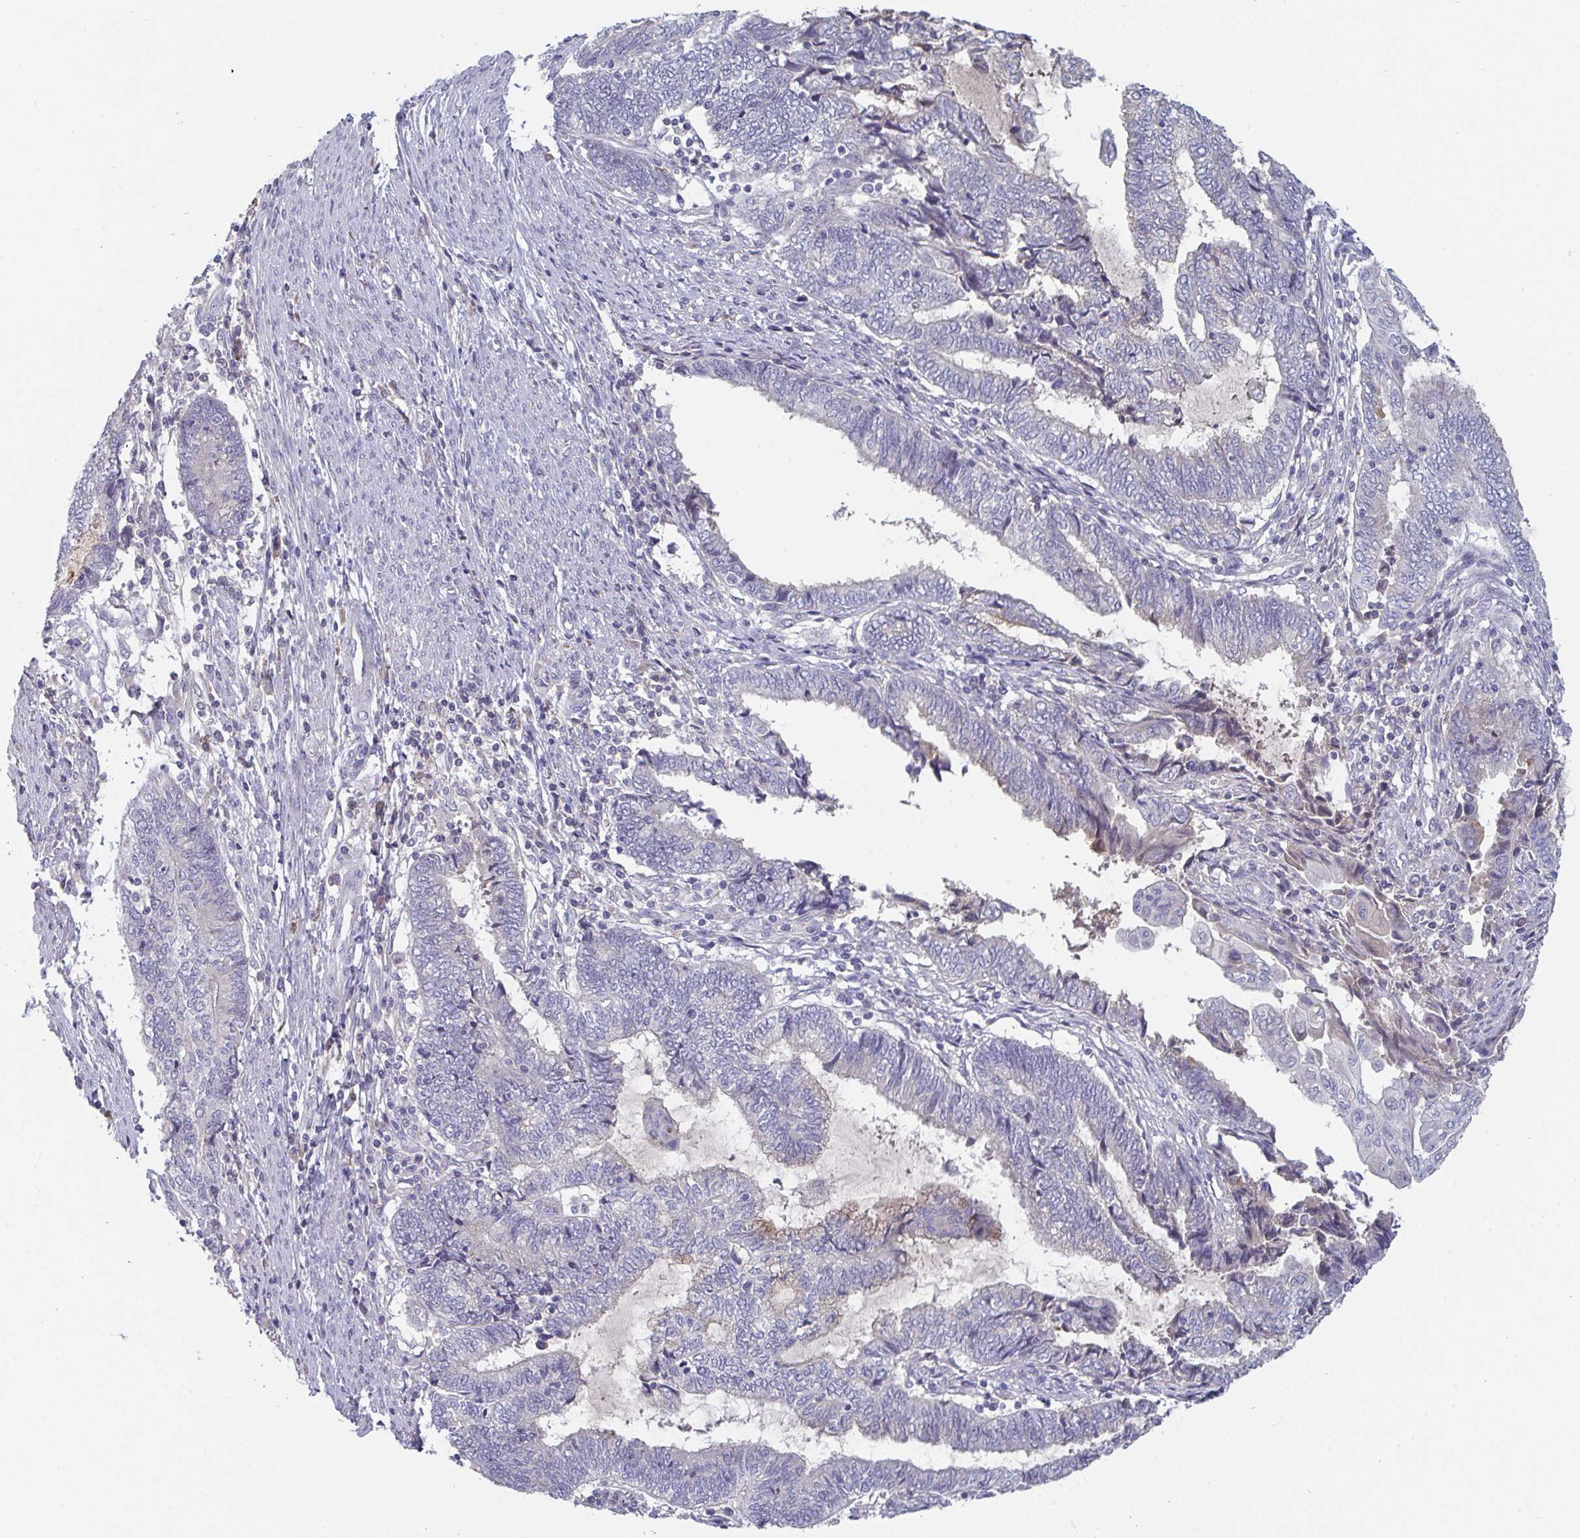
{"staining": {"intensity": "negative", "quantity": "none", "location": "none"}, "tissue": "endometrial cancer", "cell_type": "Tumor cells", "image_type": "cancer", "snomed": [{"axis": "morphology", "description": "Adenocarcinoma, NOS"}, {"axis": "topography", "description": "Uterus"}, {"axis": "topography", "description": "Endometrium"}], "caption": "Tumor cells are negative for protein expression in human endometrial adenocarcinoma.", "gene": "HGFAC", "patient": {"sex": "female", "age": 70}}